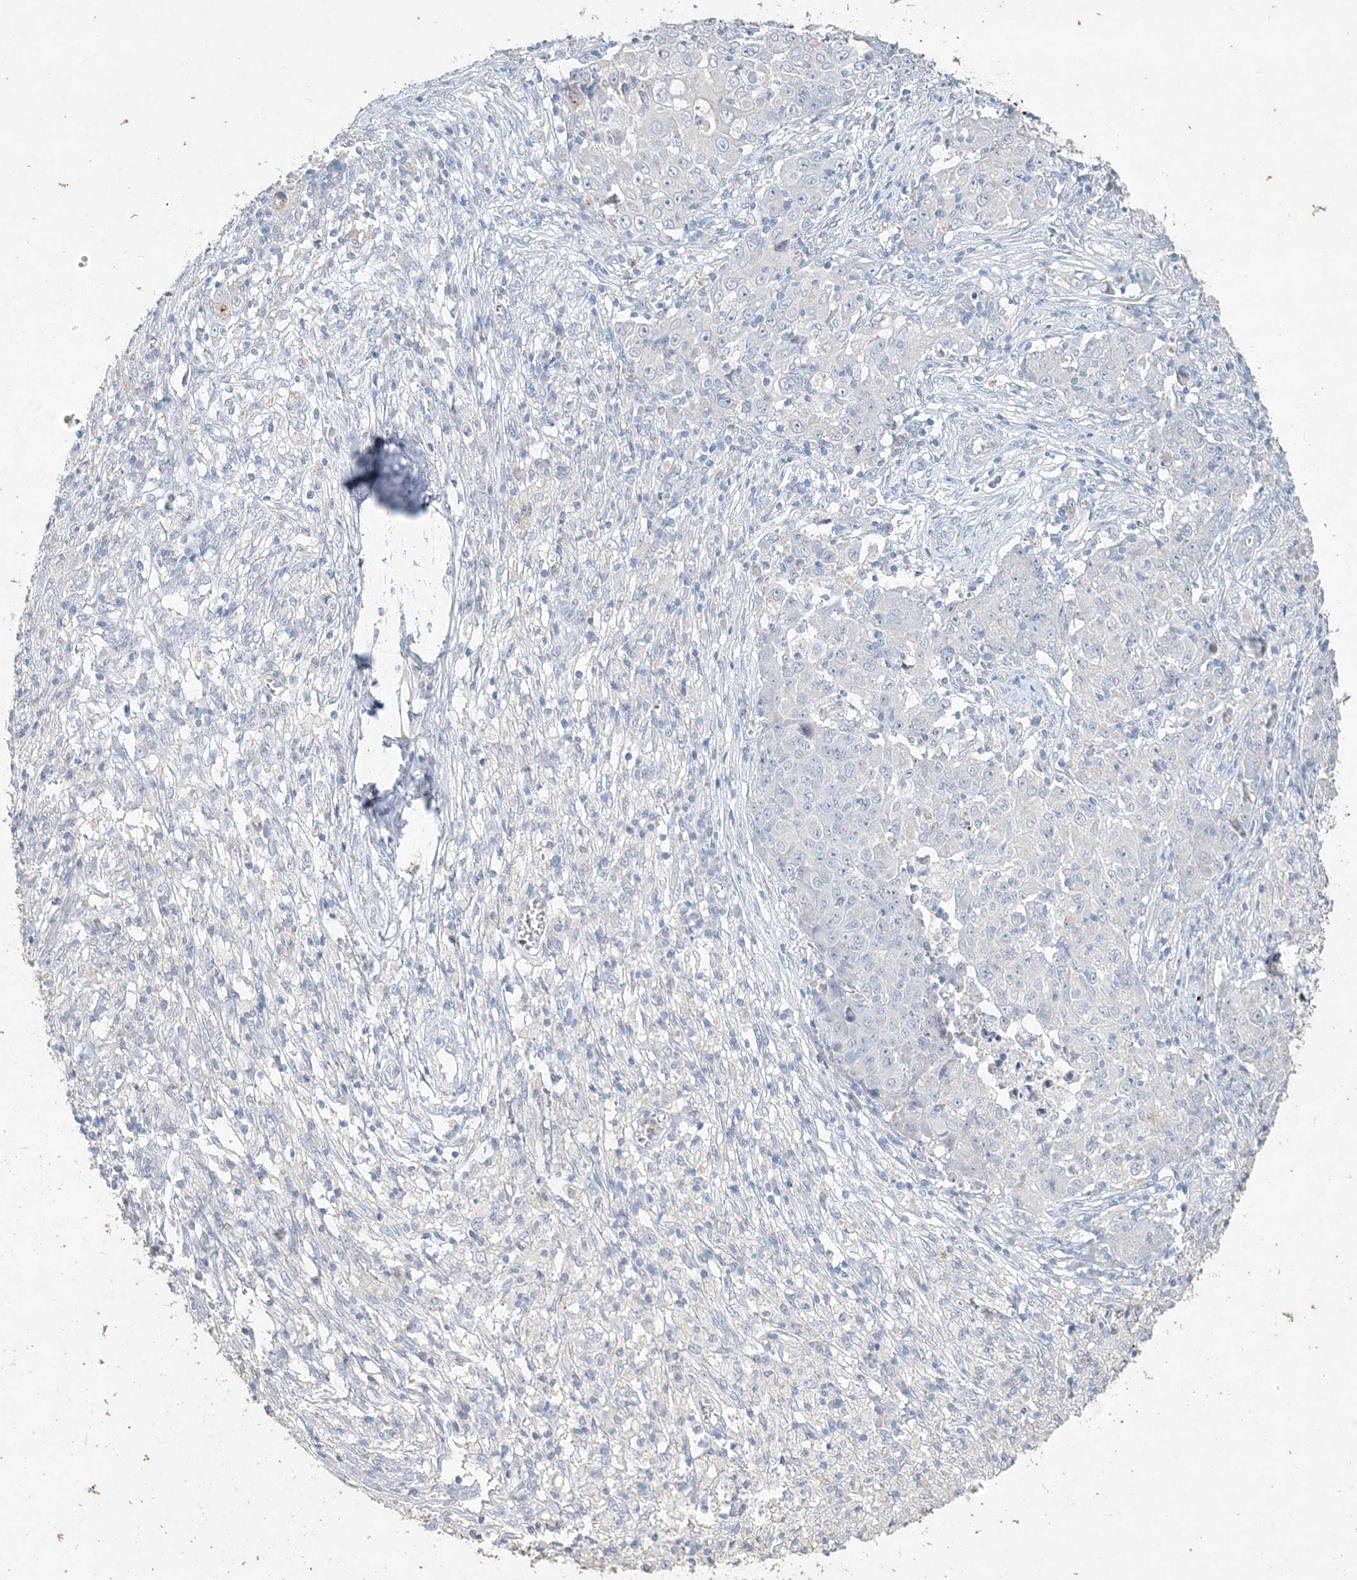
{"staining": {"intensity": "negative", "quantity": "none", "location": "none"}, "tissue": "ovarian cancer", "cell_type": "Tumor cells", "image_type": "cancer", "snomed": [{"axis": "morphology", "description": "Carcinoma, endometroid"}, {"axis": "topography", "description": "Ovary"}], "caption": "The micrograph demonstrates no staining of tumor cells in ovarian cancer.", "gene": "DNAH5", "patient": {"sex": "female", "age": 42}}